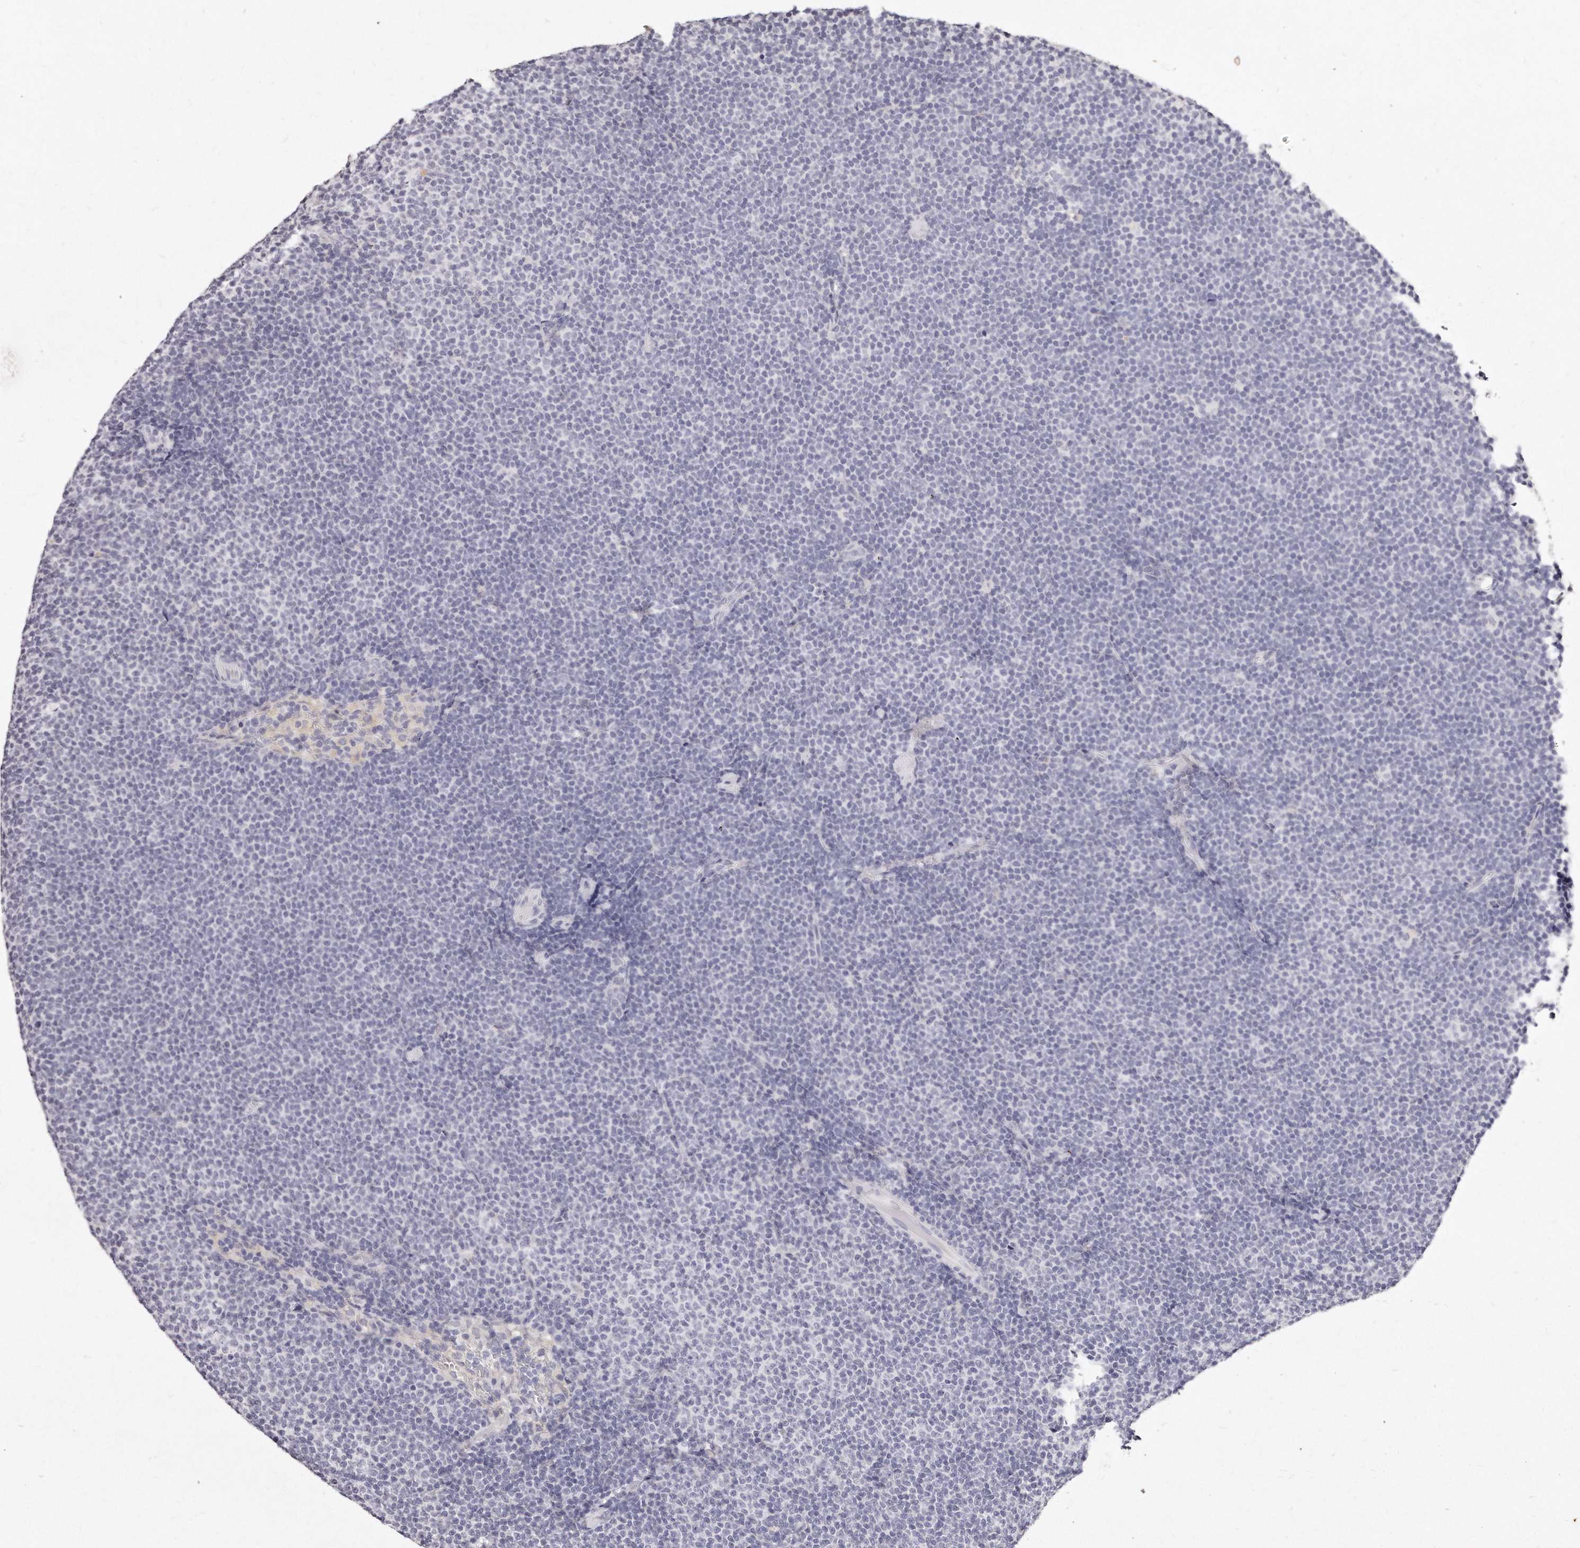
{"staining": {"intensity": "negative", "quantity": "none", "location": "none"}, "tissue": "lymphoma", "cell_type": "Tumor cells", "image_type": "cancer", "snomed": [{"axis": "morphology", "description": "Malignant lymphoma, non-Hodgkin's type, Low grade"}, {"axis": "topography", "description": "Lymph node"}], "caption": "IHC micrograph of neoplastic tissue: lymphoma stained with DAB displays no significant protein expression in tumor cells. (DAB (3,3'-diaminobenzidine) immunohistochemistry (IHC) with hematoxylin counter stain).", "gene": "GDA", "patient": {"sex": "female", "age": 53}}